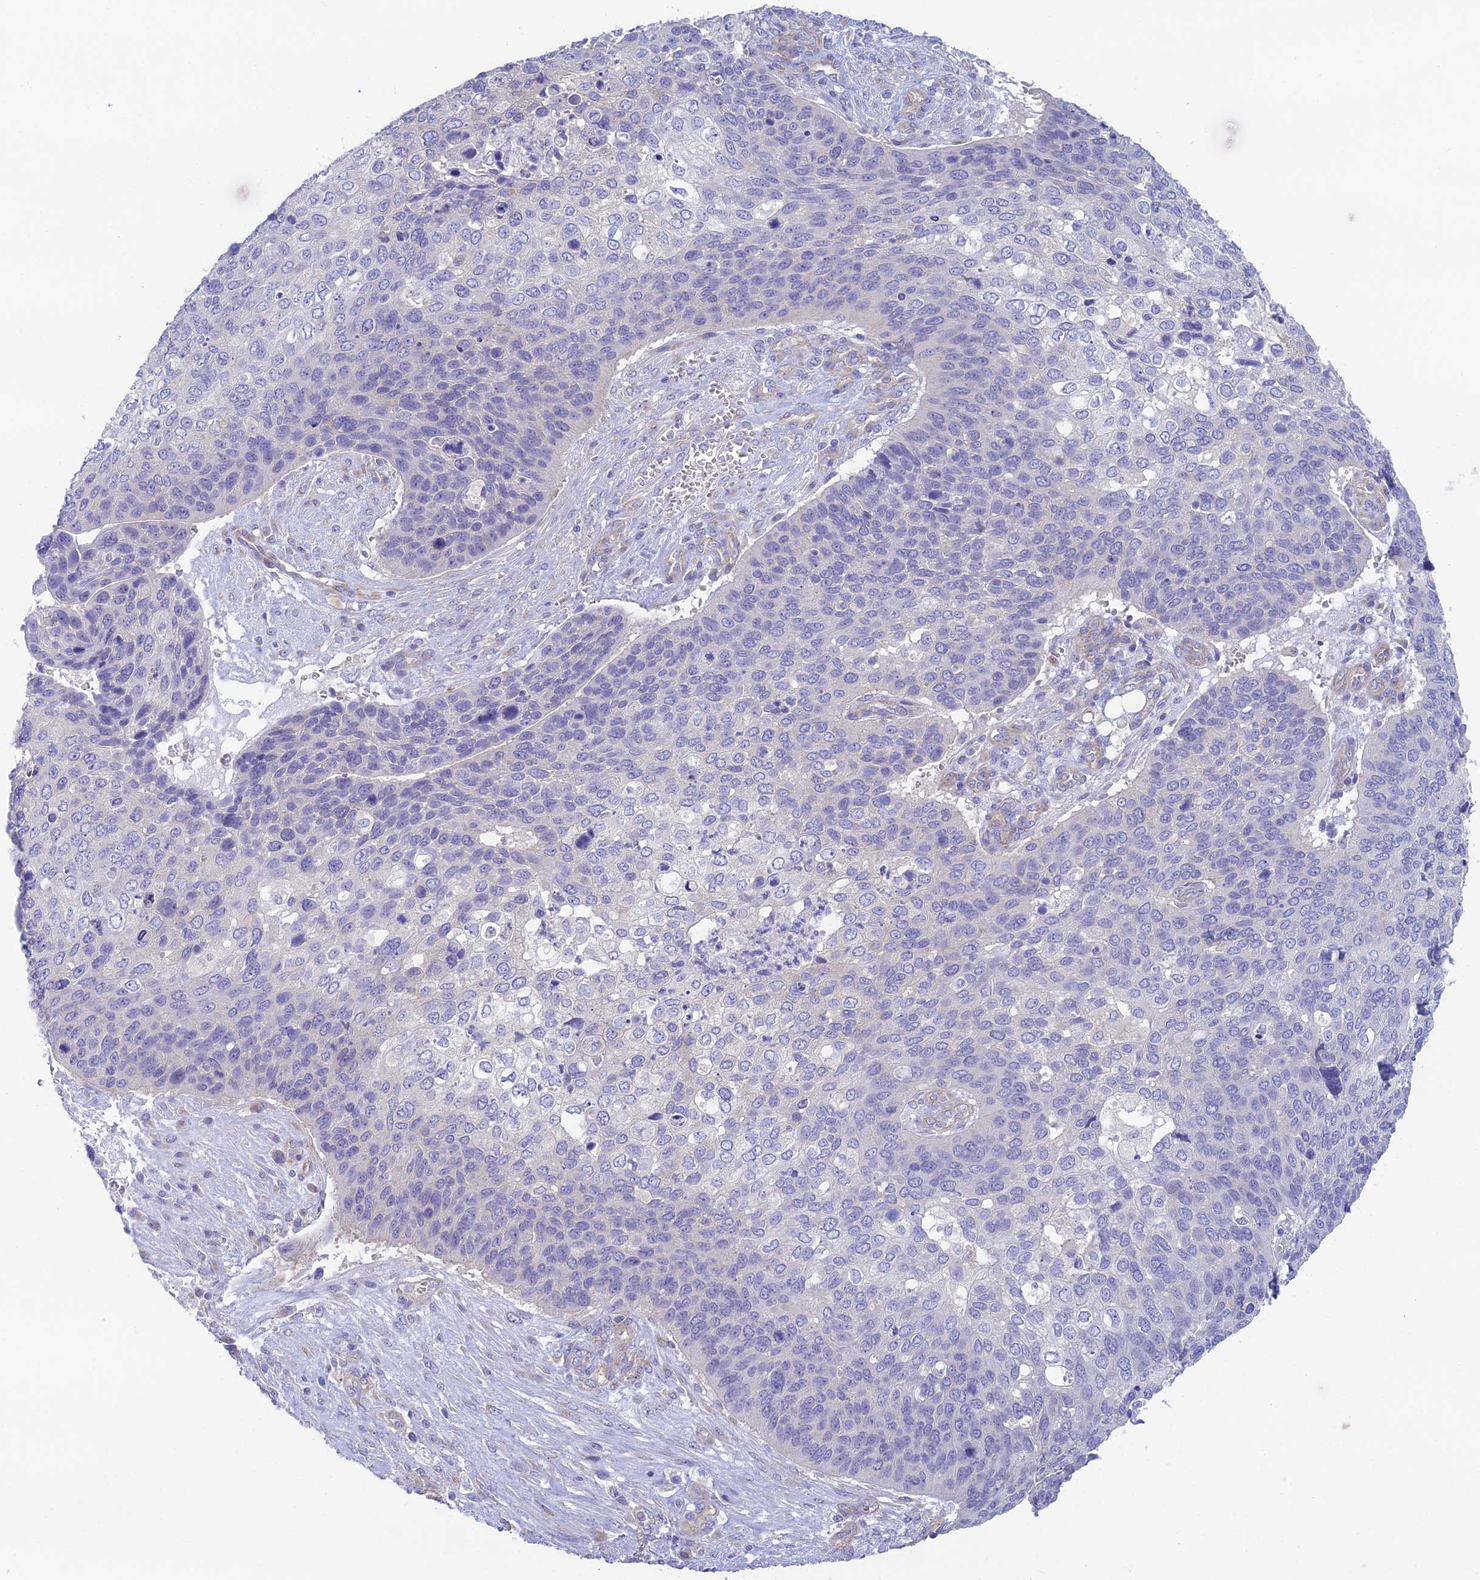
{"staining": {"intensity": "negative", "quantity": "none", "location": "none"}, "tissue": "skin cancer", "cell_type": "Tumor cells", "image_type": "cancer", "snomed": [{"axis": "morphology", "description": "Basal cell carcinoma"}, {"axis": "topography", "description": "Skin"}], "caption": "High power microscopy histopathology image of an IHC image of skin cancer (basal cell carcinoma), revealing no significant expression in tumor cells. The staining was performed using DAB to visualize the protein expression in brown, while the nuclei were stained in blue with hematoxylin (Magnification: 20x).", "gene": "ZNF564", "patient": {"sex": "female", "age": 74}}